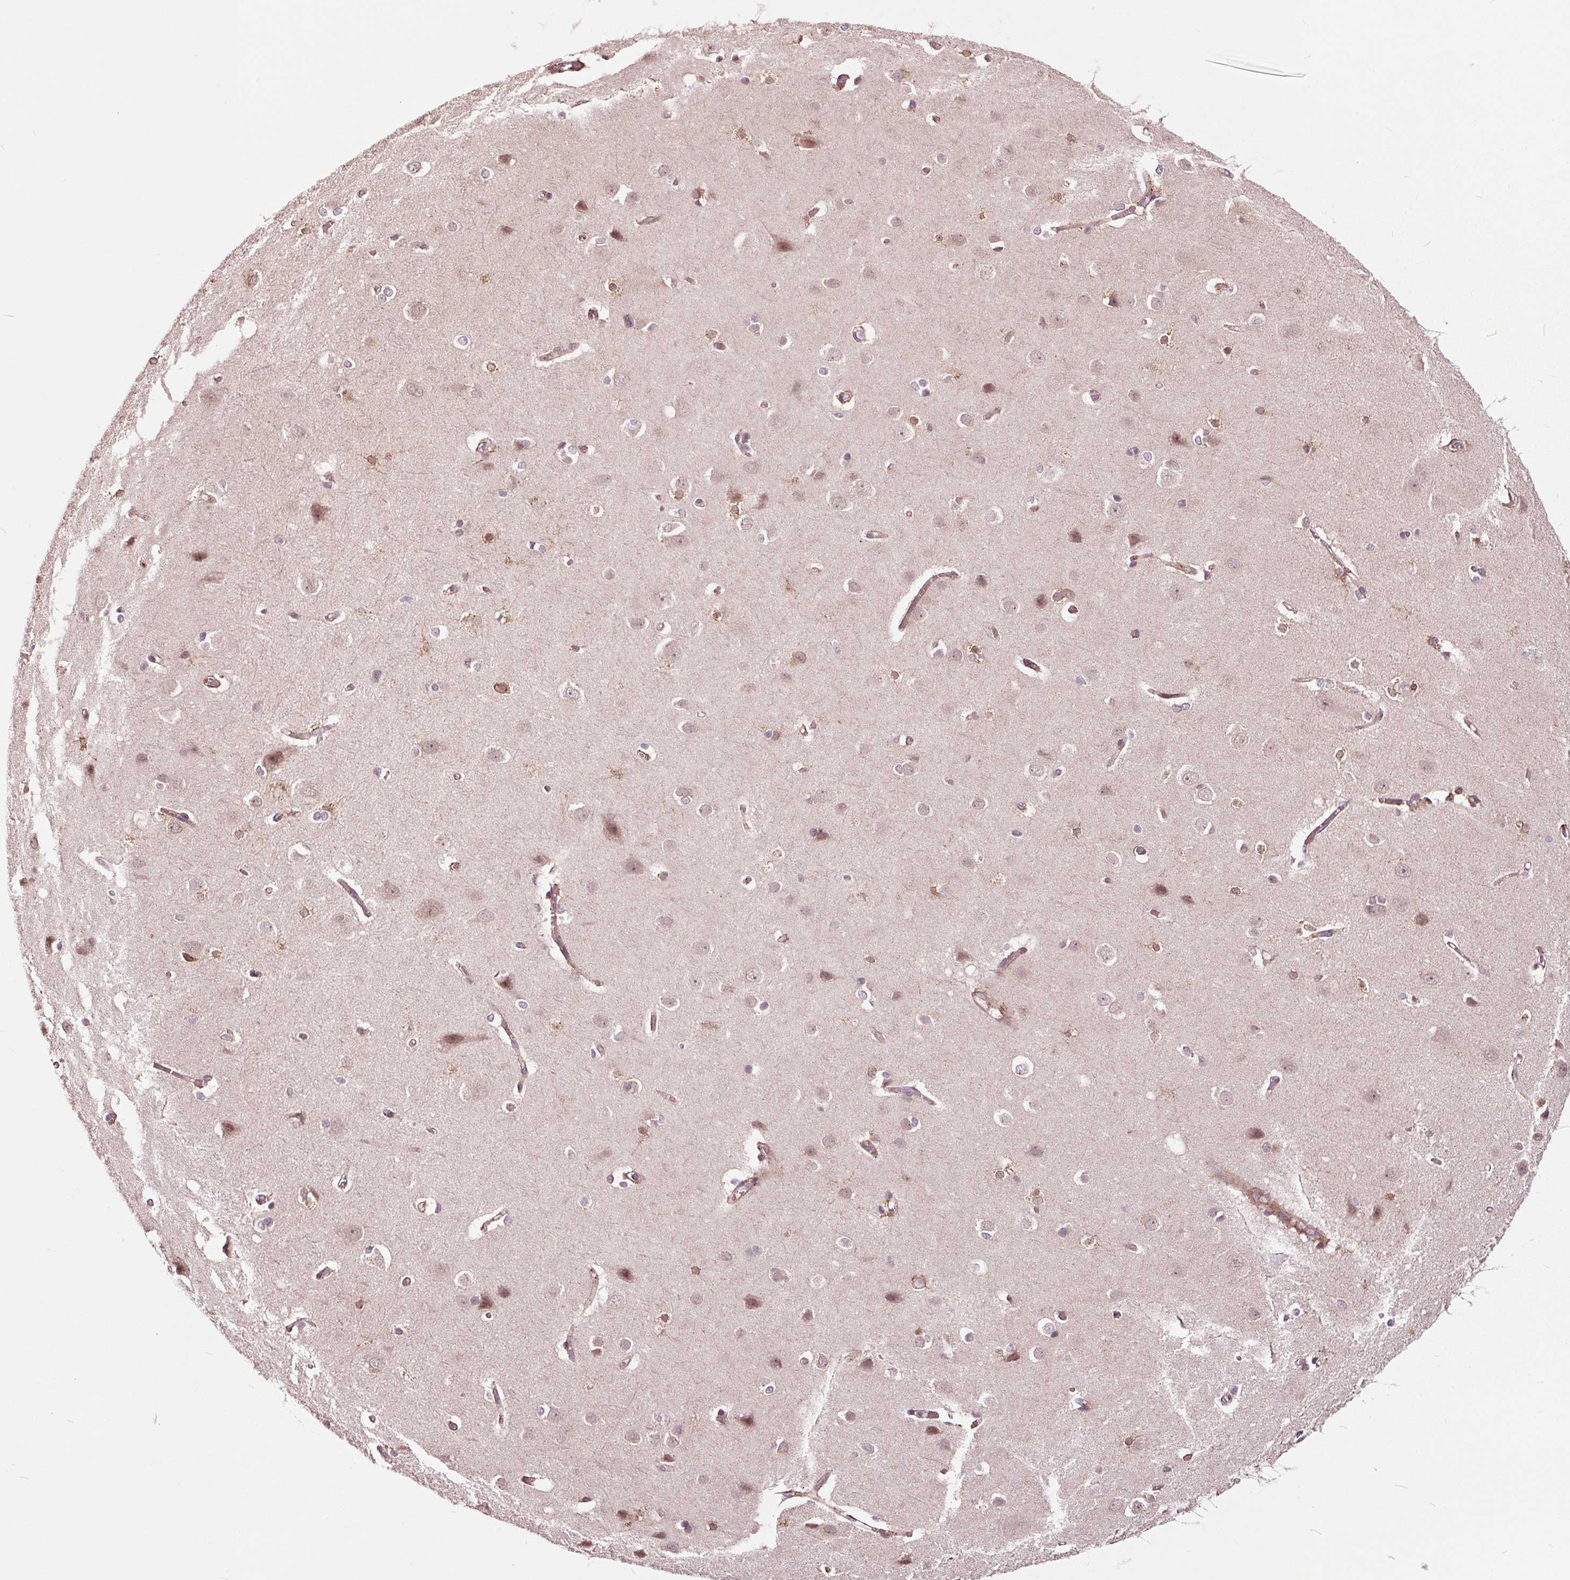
{"staining": {"intensity": "weak", "quantity": "<25%", "location": "cytoplasmic/membranous"}, "tissue": "cerebral cortex", "cell_type": "Endothelial cells", "image_type": "normal", "snomed": [{"axis": "morphology", "description": "Normal tissue, NOS"}, {"axis": "topography", "description": "Cerebral cortex"}], "caption": "Immunohistochemistry (IHC) of normal cerebral cortex displays no staining in endothelial cells. The staining was performed using DAB to visualize the protein expression in brown, while the nuclei were stained in blue with hematoxylin (Magnification: 20x).", "gene": "HAUS5", "patient": {"sex": "male", "age": 37}}